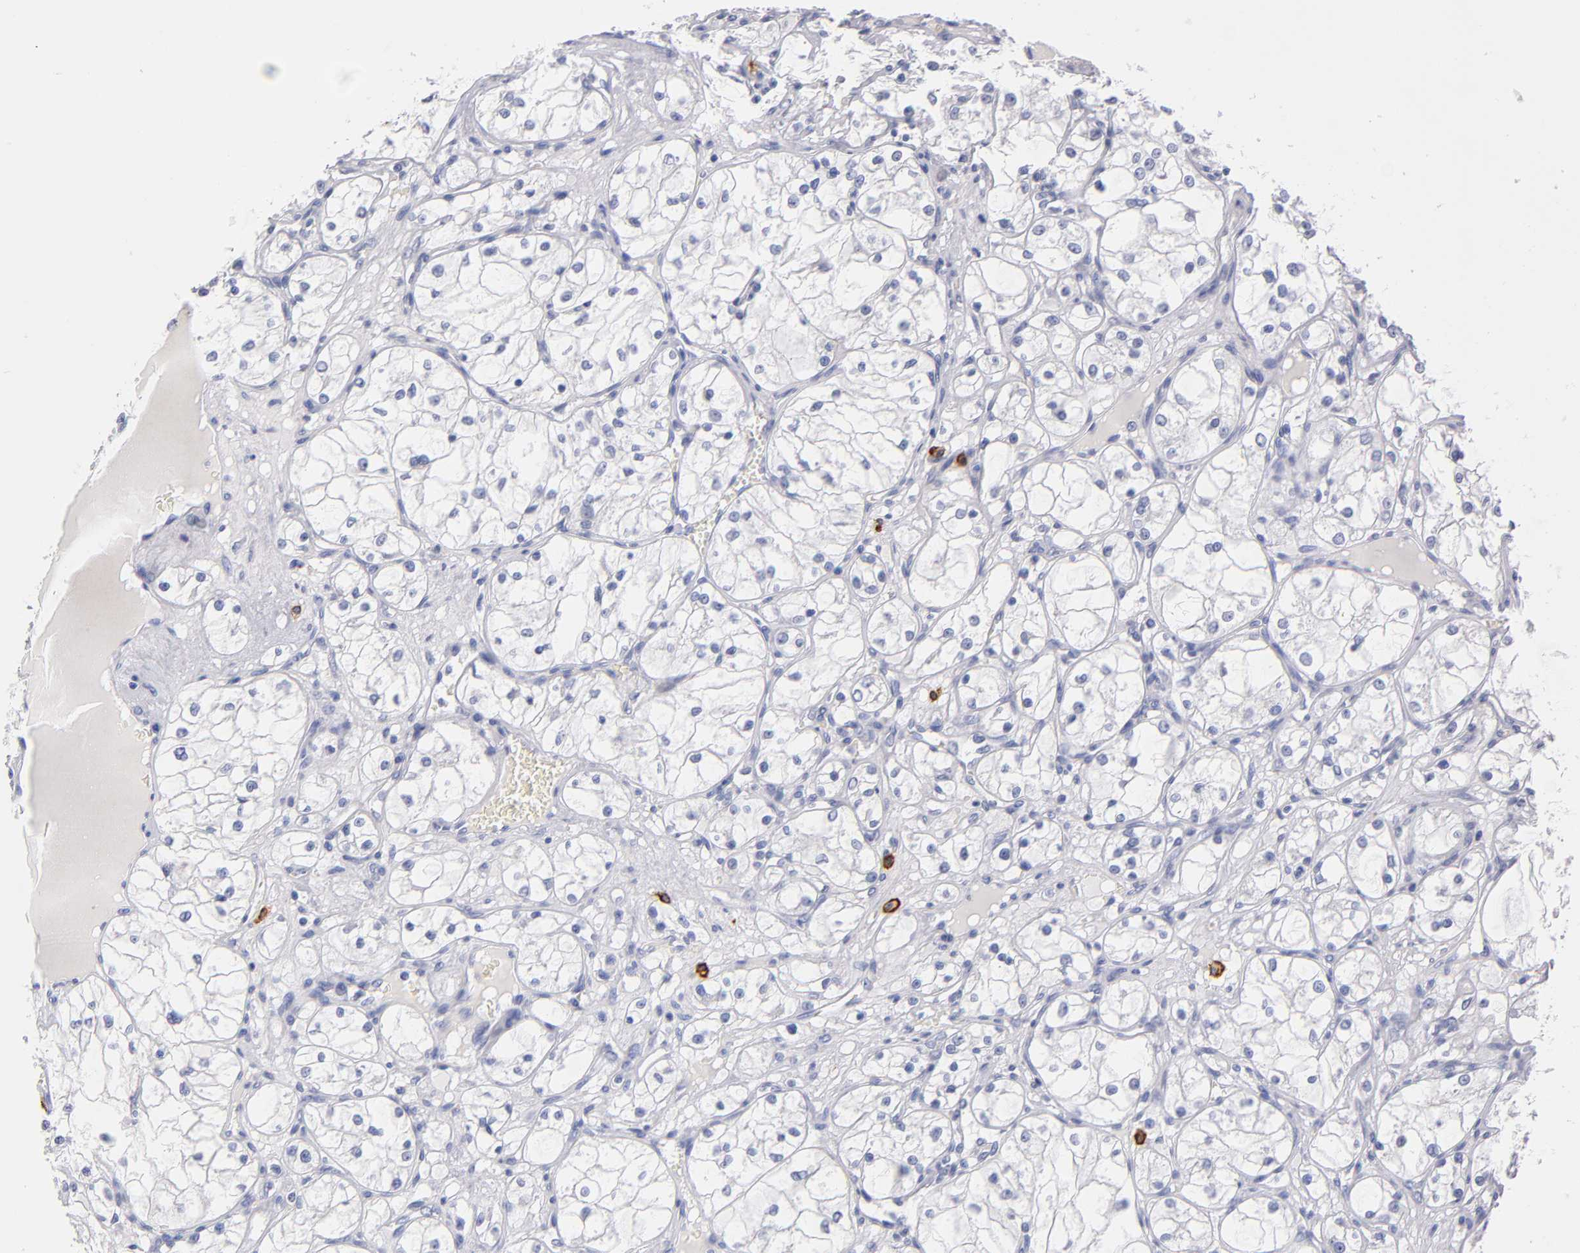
{"staining": {"intensity": "negative", "quantity": "none", "location": "none"}, "tissue": "renal cancer", "cell_type": "Tumor cells", "image_type": "cancer", "snomed": [{"axis": "morphology", "description": "Adenocarcinoma, NOS"}, {"axis": "topography", "description": "Kidney"}], "caption": "An immunohistochemistry photomicrograph of renal cancer (adenocarcinoma) is shown. There is no staining in tumor cells of renal cancer (adenocarcinoma).", "gene": "KIT", "patient": {"sex": "male", "age": 61}}